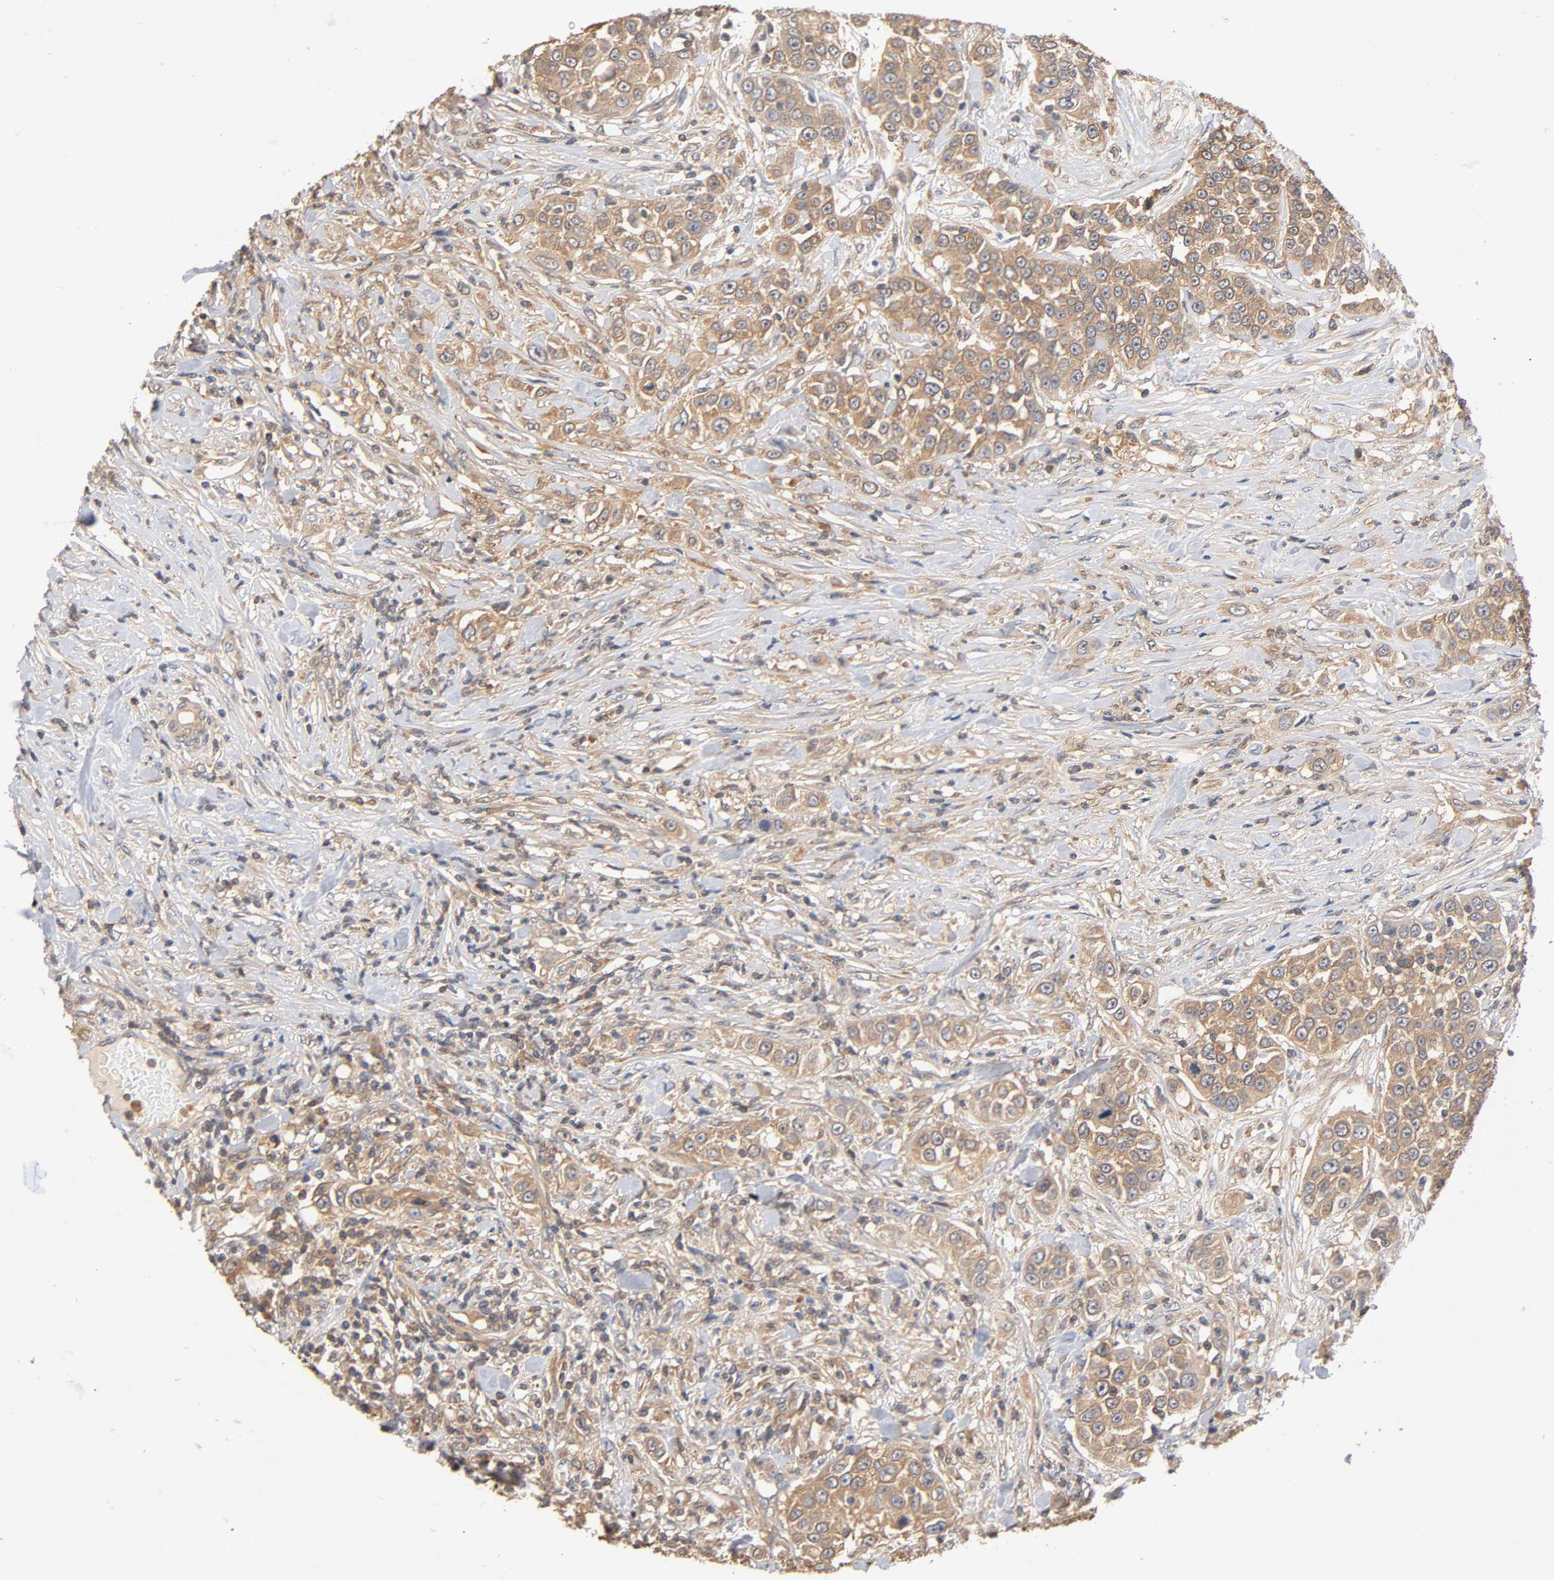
{"staining": {"intensity": "weak", "quantity": ">75%", "location": "cytoplasmic/membranous"}, "tissue": "urothelial cancer", "cell_type": "Tumor cells", "image_type": "cancer", "snomed": [{"axis": "morphology", "description": "Urothelial carcinoma, High grade"}, {"axis": "topography", "description": "Urinary bladder"}], "caption": "A micrograph of high-grade urothelial carcinoma stained for a protein exhibits weak cytoplasmic/membranous brown staining in tumor cells.", "gene": "ALDOA", "patient": {"sex": "female", "age": 80}}